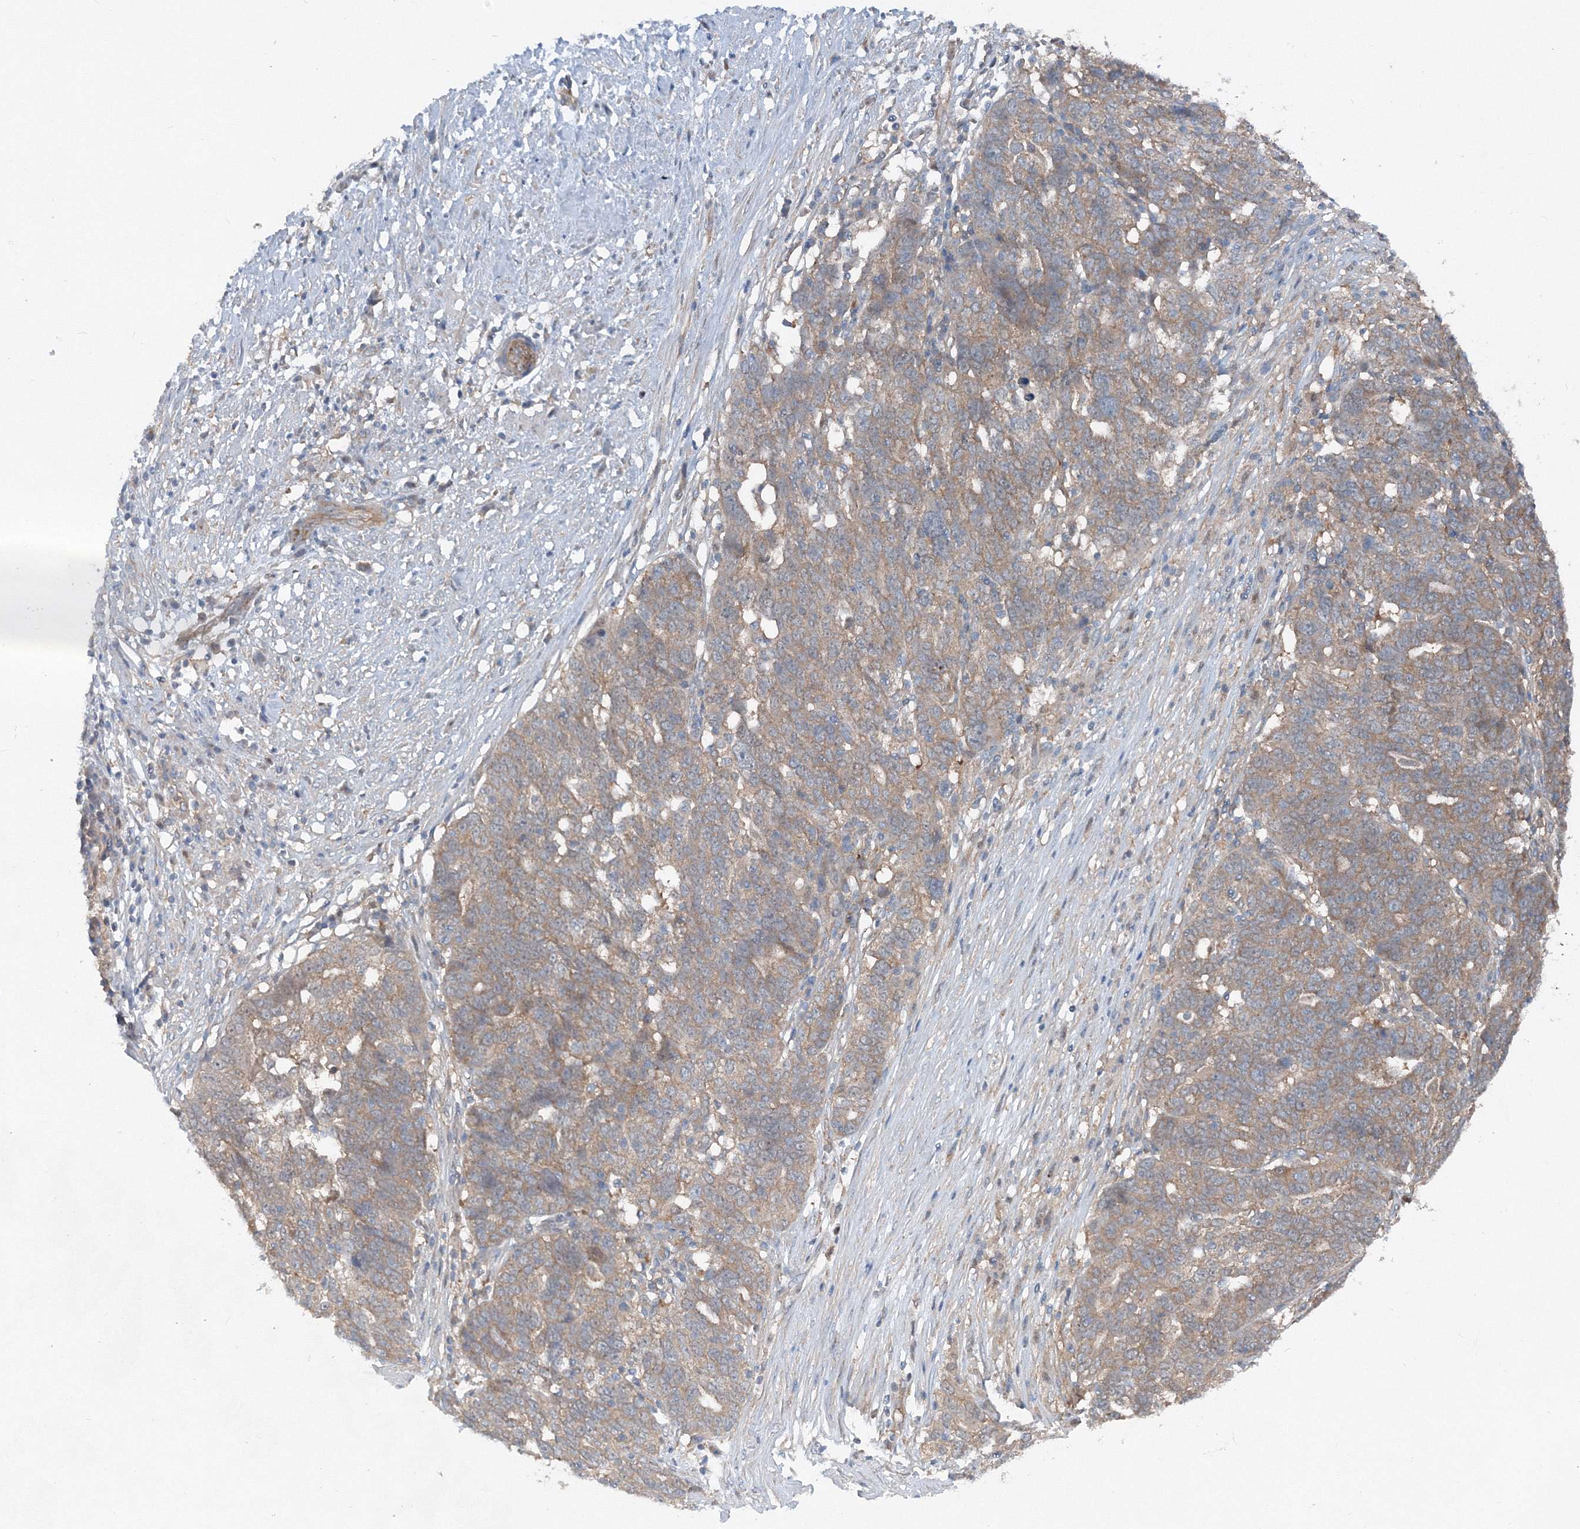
{"staining": {"intensity": "weak", "quantity": ">75%", "location": "cytoplasmic/membranous"}, "tissue": "ovarian cancer", "cell_type": "Tumor cells", "image_type": "cancer", "snomed": [{"axis": "morphology", "description": "Cystadenocarcinoma, serous, NOS"}, {"axis": "topography", "description": "Ovary"}], "caption": "Immunohistochemical staining of human ovarian cancer (serous cystadenocarcinoma) shows low levels of weak cytoplasmic/membranous positivity in about >75% of tumor cells. The protein is stained brown, and the nuclei are stained in blue (DAB IHC with brightfield microscopy, high magnification).", "gene": "TPRKB", "patient": {"sex": "female", "age": 59}}